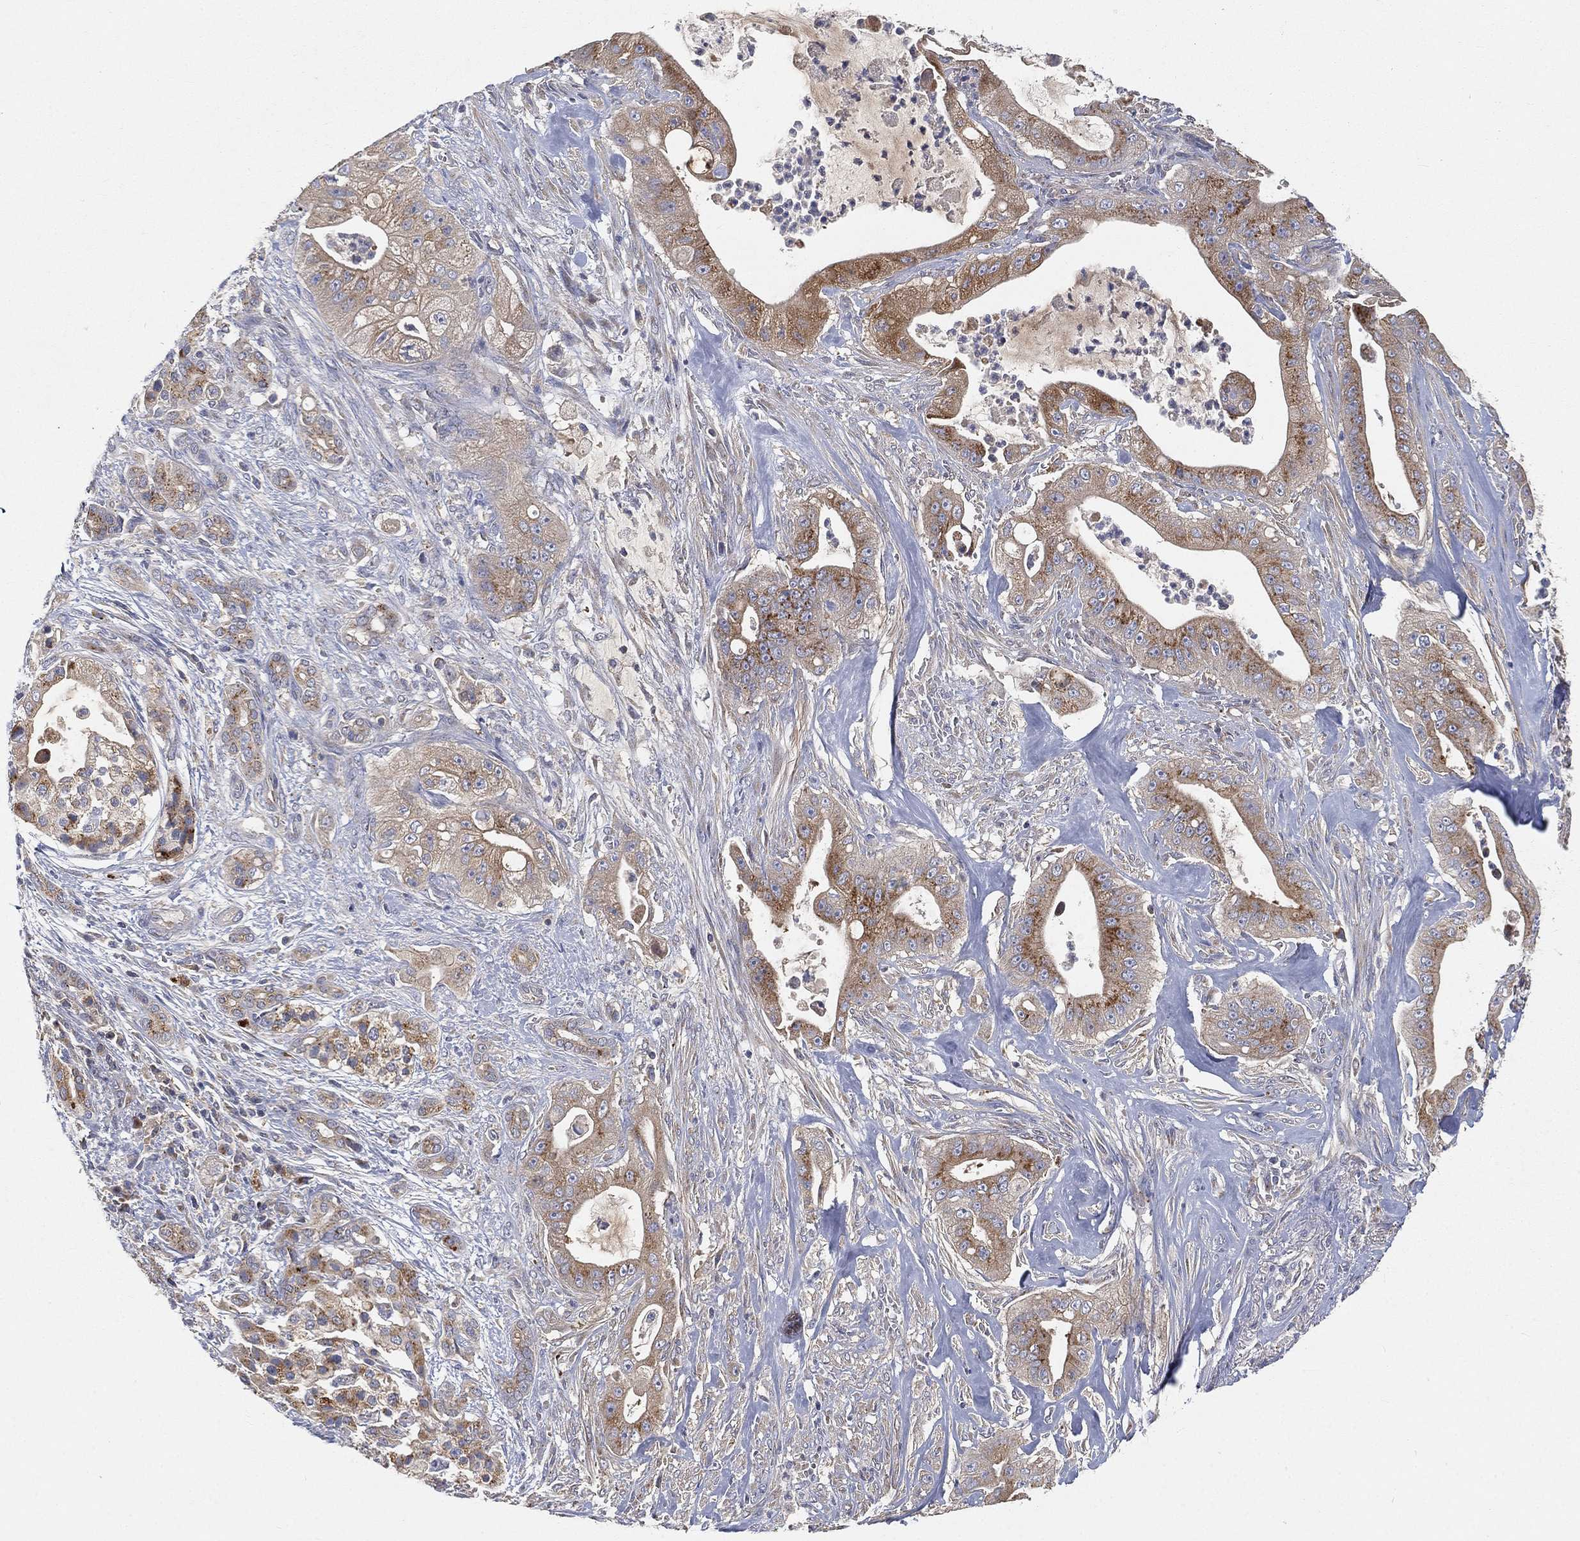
{"staining": {"intensity": "moderate", "quantity": ">75%", "location": "cytoplasmic/membranous"}, "tissue": "pancreatic cancer", "cell_type": "Tumor cells", "image_type": "cancer", "snomed": [{"axis": "morphology", "description": "Normal tissue, NOS"}, {"axis": "morphology", "description": "Inflammation, NOS"}, {"axis": "morphology", "description": "Adenocarcinoma, NOS"}, {"axis": "topography", "description": "Pancreas"}], "caption": "A photomicrograph showing moderate cytoplasmic/membranous staining in about >75% of tumor cells in pancreatic cancer, as visualized by brown immunohistochemical staining.", "gene": "CTSL", "patient": {"sex": "male", "age": 57}}